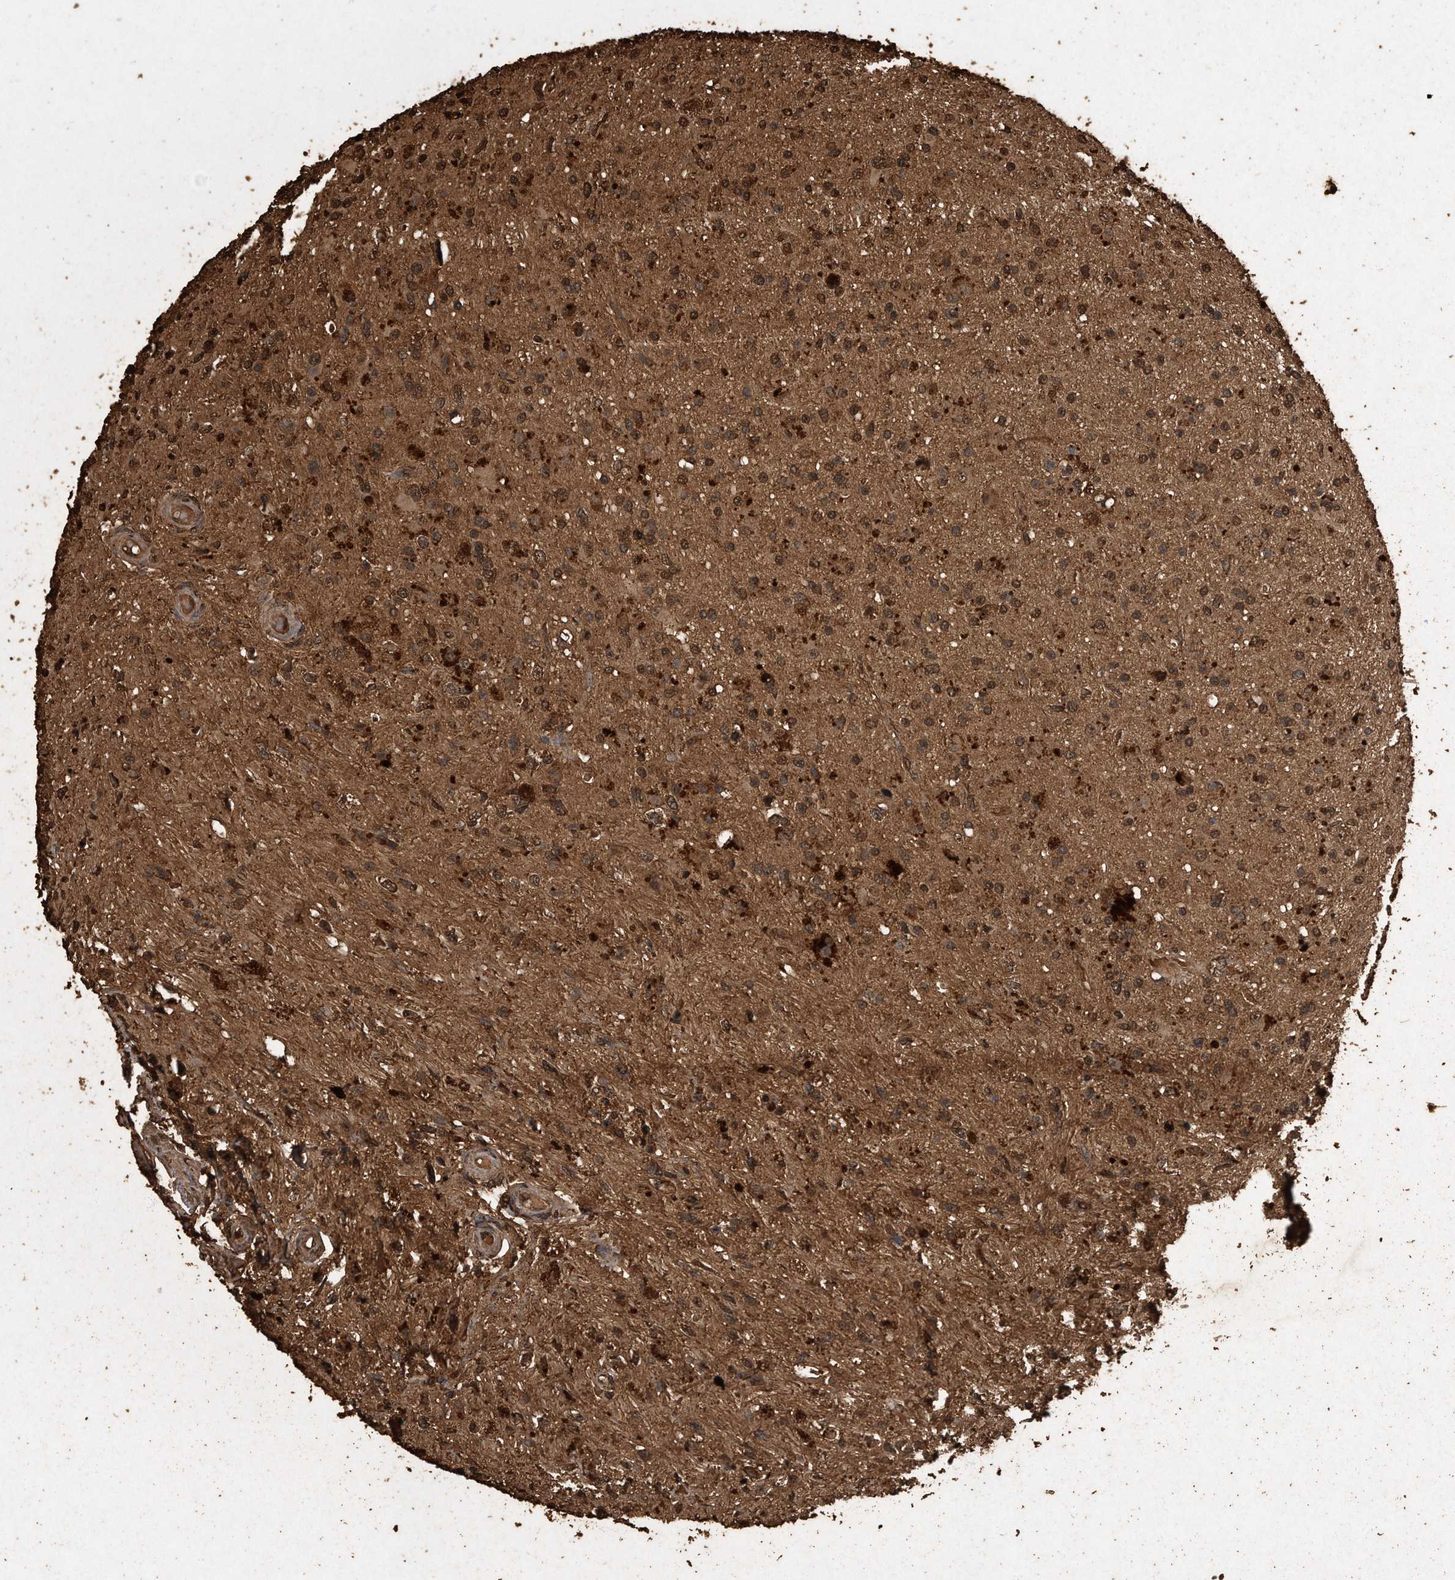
{"staining": {"intensity": "moderate", "quantity": "25%-75%", "location": "cytoplasmic/membranous,nuclear"}, "tissue": "glioma", "cell_type": "Tumor cells", "image_type": "cancer", "snomed": [{"axis": "morphology", "description": "Glioma, malignant, High grade"}, {"axis": "topography", "description": "Brain"}], "caption": "Malignant glioma (high-grade) stained with a protein marker exhibits moderate staining in tumor cells.", "gene": "CFLAR", "patient": {"sex": "male", "age": 33}}